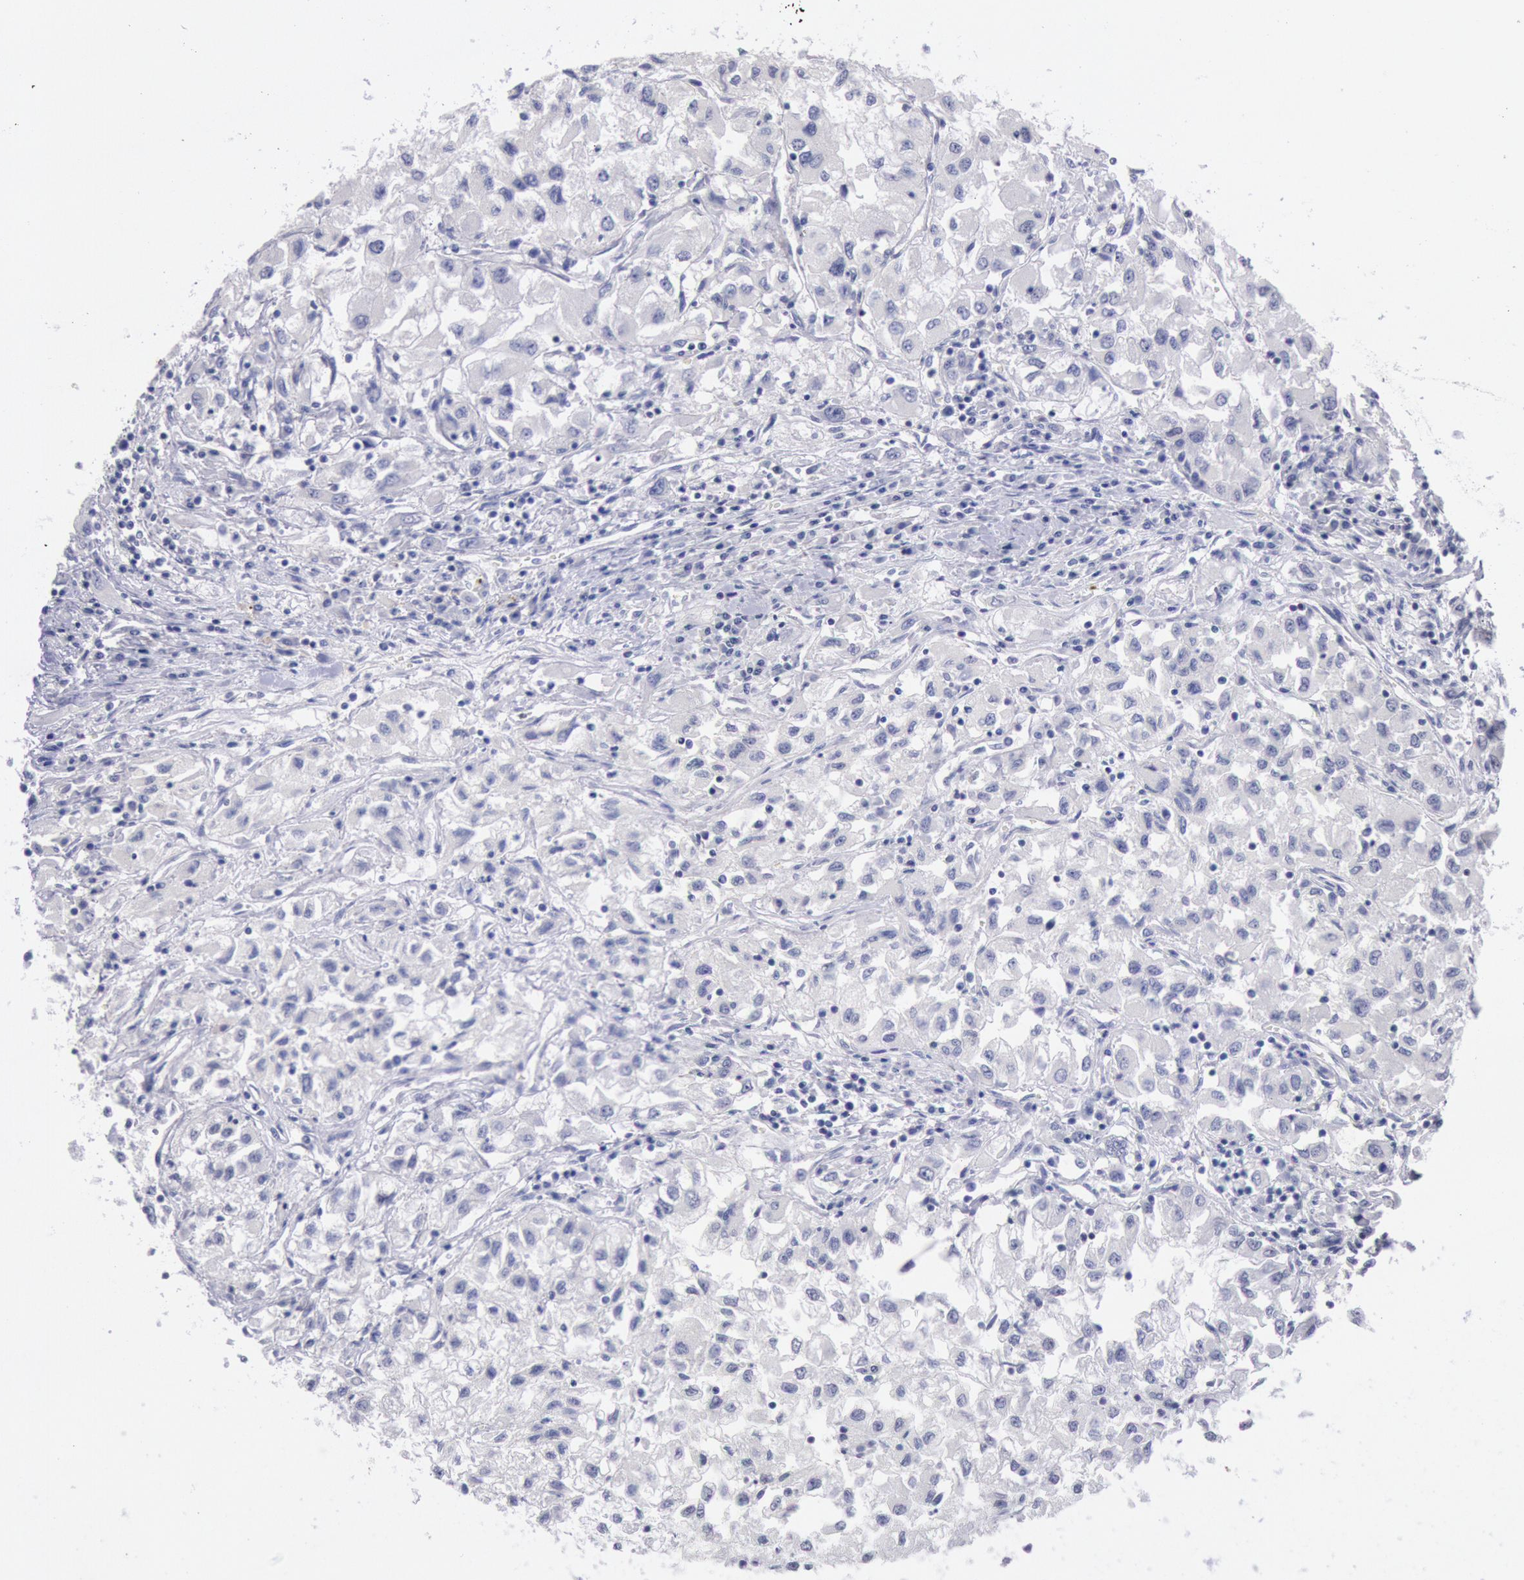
{"staining": {"intensity": "negative", "quantity": "none", "location": "none"}, "tissue": "renal cancer", "cell_type": "Tumor cells", "image_type": "cancer", "snomed": [{"axis": "morphology", "description": "Adenocarcinoma, NOS"}, {"axis": "topography", "description": "Kidney"}], "caption": "DAB immunohistochemical staining of human renal cancer shows no significant positivity in tumor cells. Nuclei are stained in blue.", "gene": "RPS6KA5", "patient": {"sex": "male", "age": 59}}